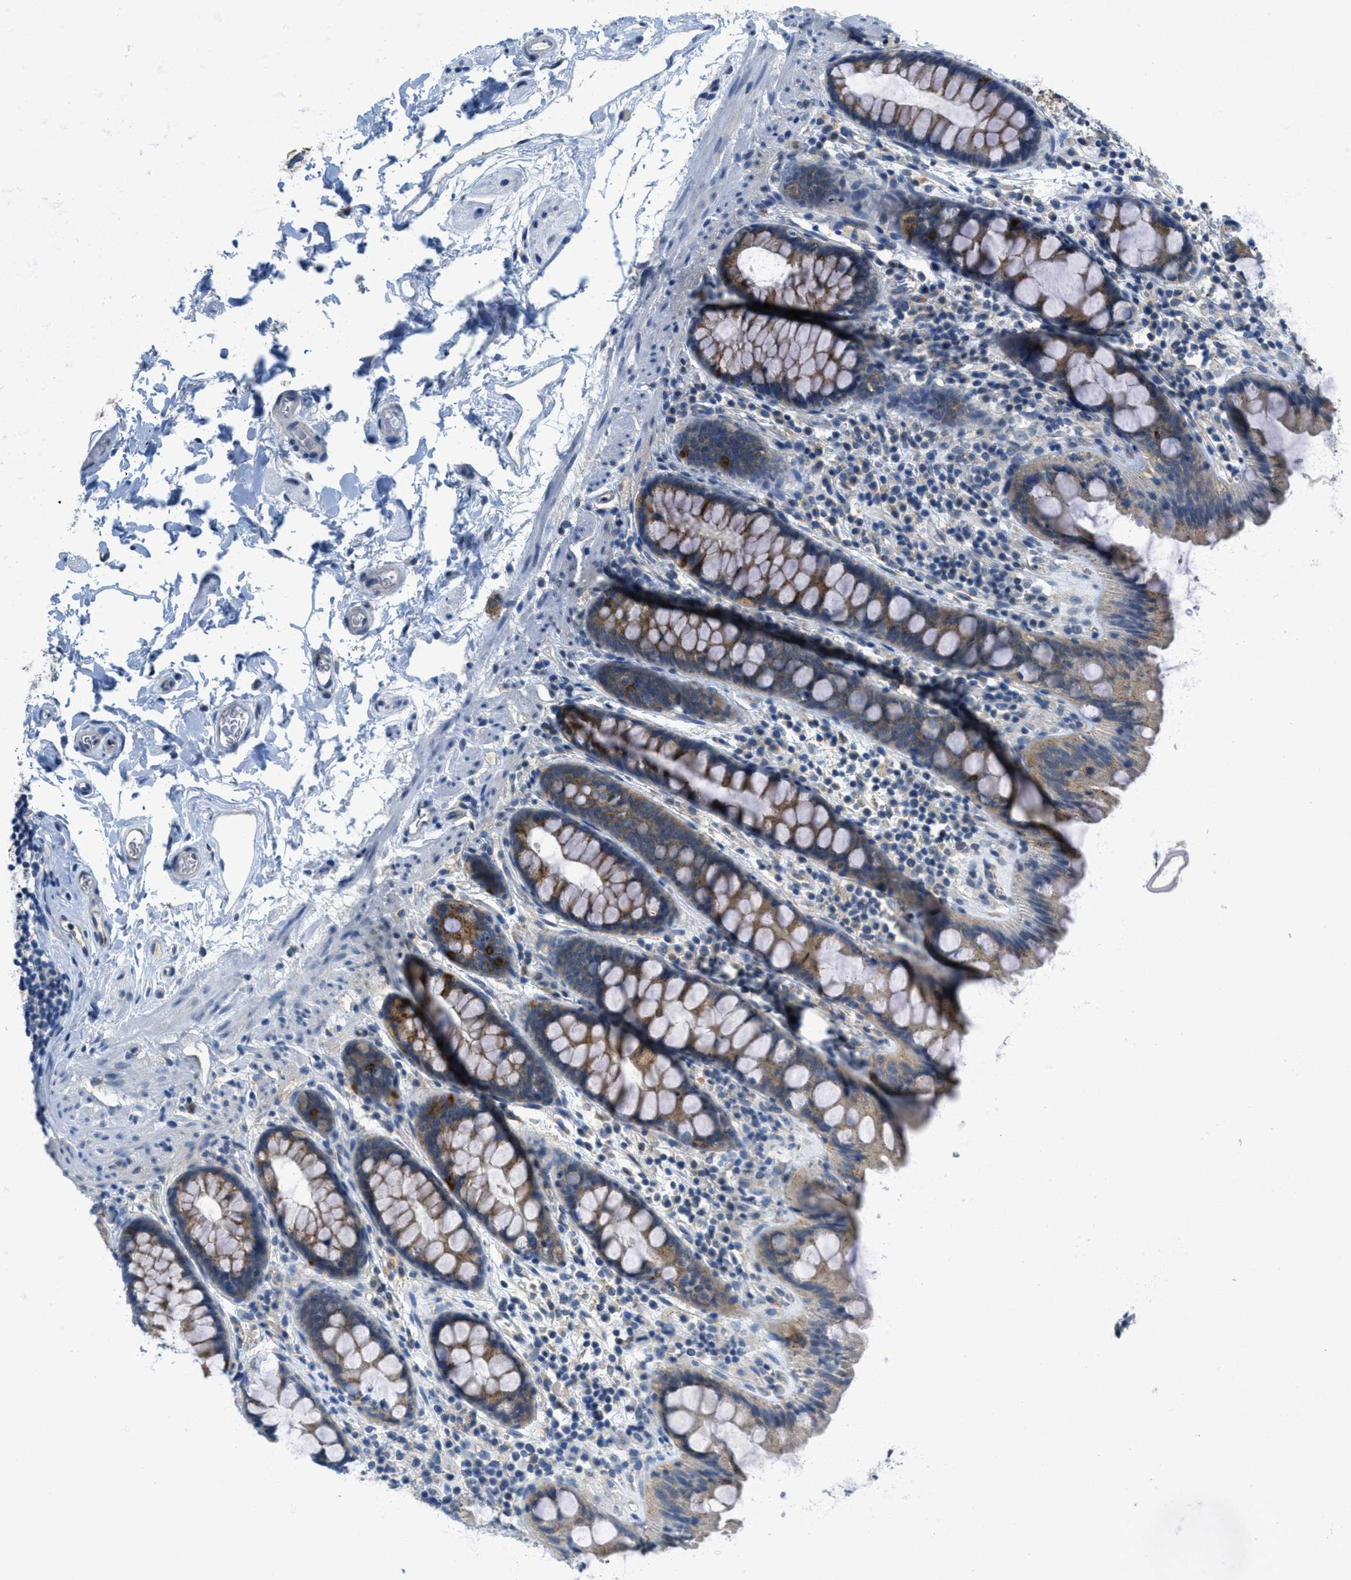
{"staining": {"intensity": "negative", "quantity": "none", "location": "none"}, "tissue": "colon", "cell_type": "Endothelial cells", "image_type": "normal", "snomed": [{"axis": "morphology", "description": "Normal tissue, NOS"}, {"axis": "topography", "description": "Colon"}], "caption": "This is a histopathology image of IHC staining of benign colon, which shows no positivity in endothelial cells.", "gene": "ZFYVE9", "patient": {"sex": "female", "age": 80}}